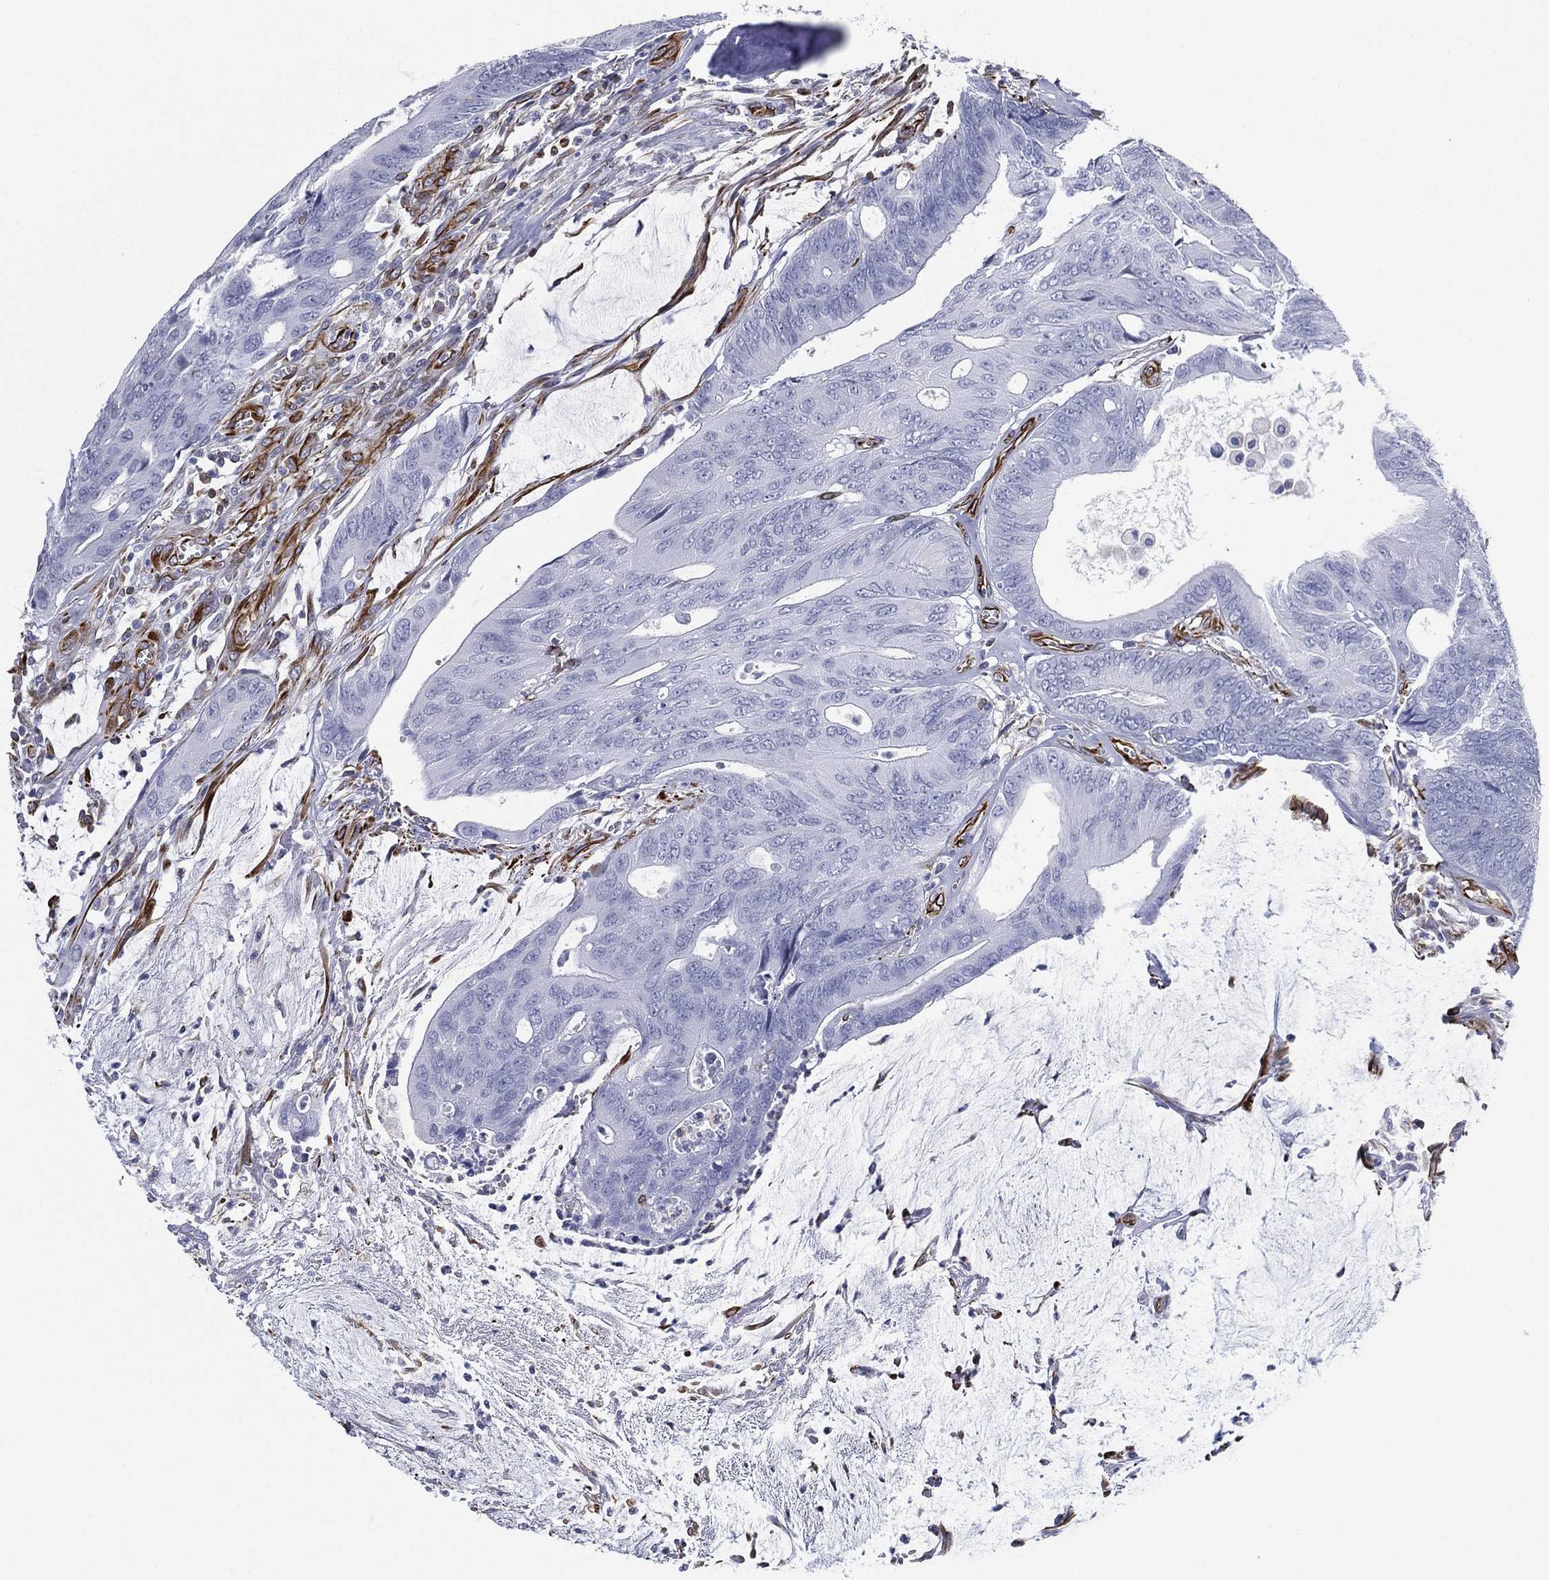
{"staining": {"intensity": "negative", "quantity": "none", "location": "none"}, "tissue": "colorectal cancer", "cell_type": "Tumor cells", "image_type": "cancer", "snomed": [{"axis": "morphology", "description": "Normal tissue, NOS"}, {"axis": "morphology", "description": "Adenocarcinoma, NOS"}, {"axis": "topography", "description": "Colon"}], "caption": "IHC of colorectal cancer displays no expression in tumor cells.", "gene": "MAS1", "patient": {"sex": "male", "age": 65}}